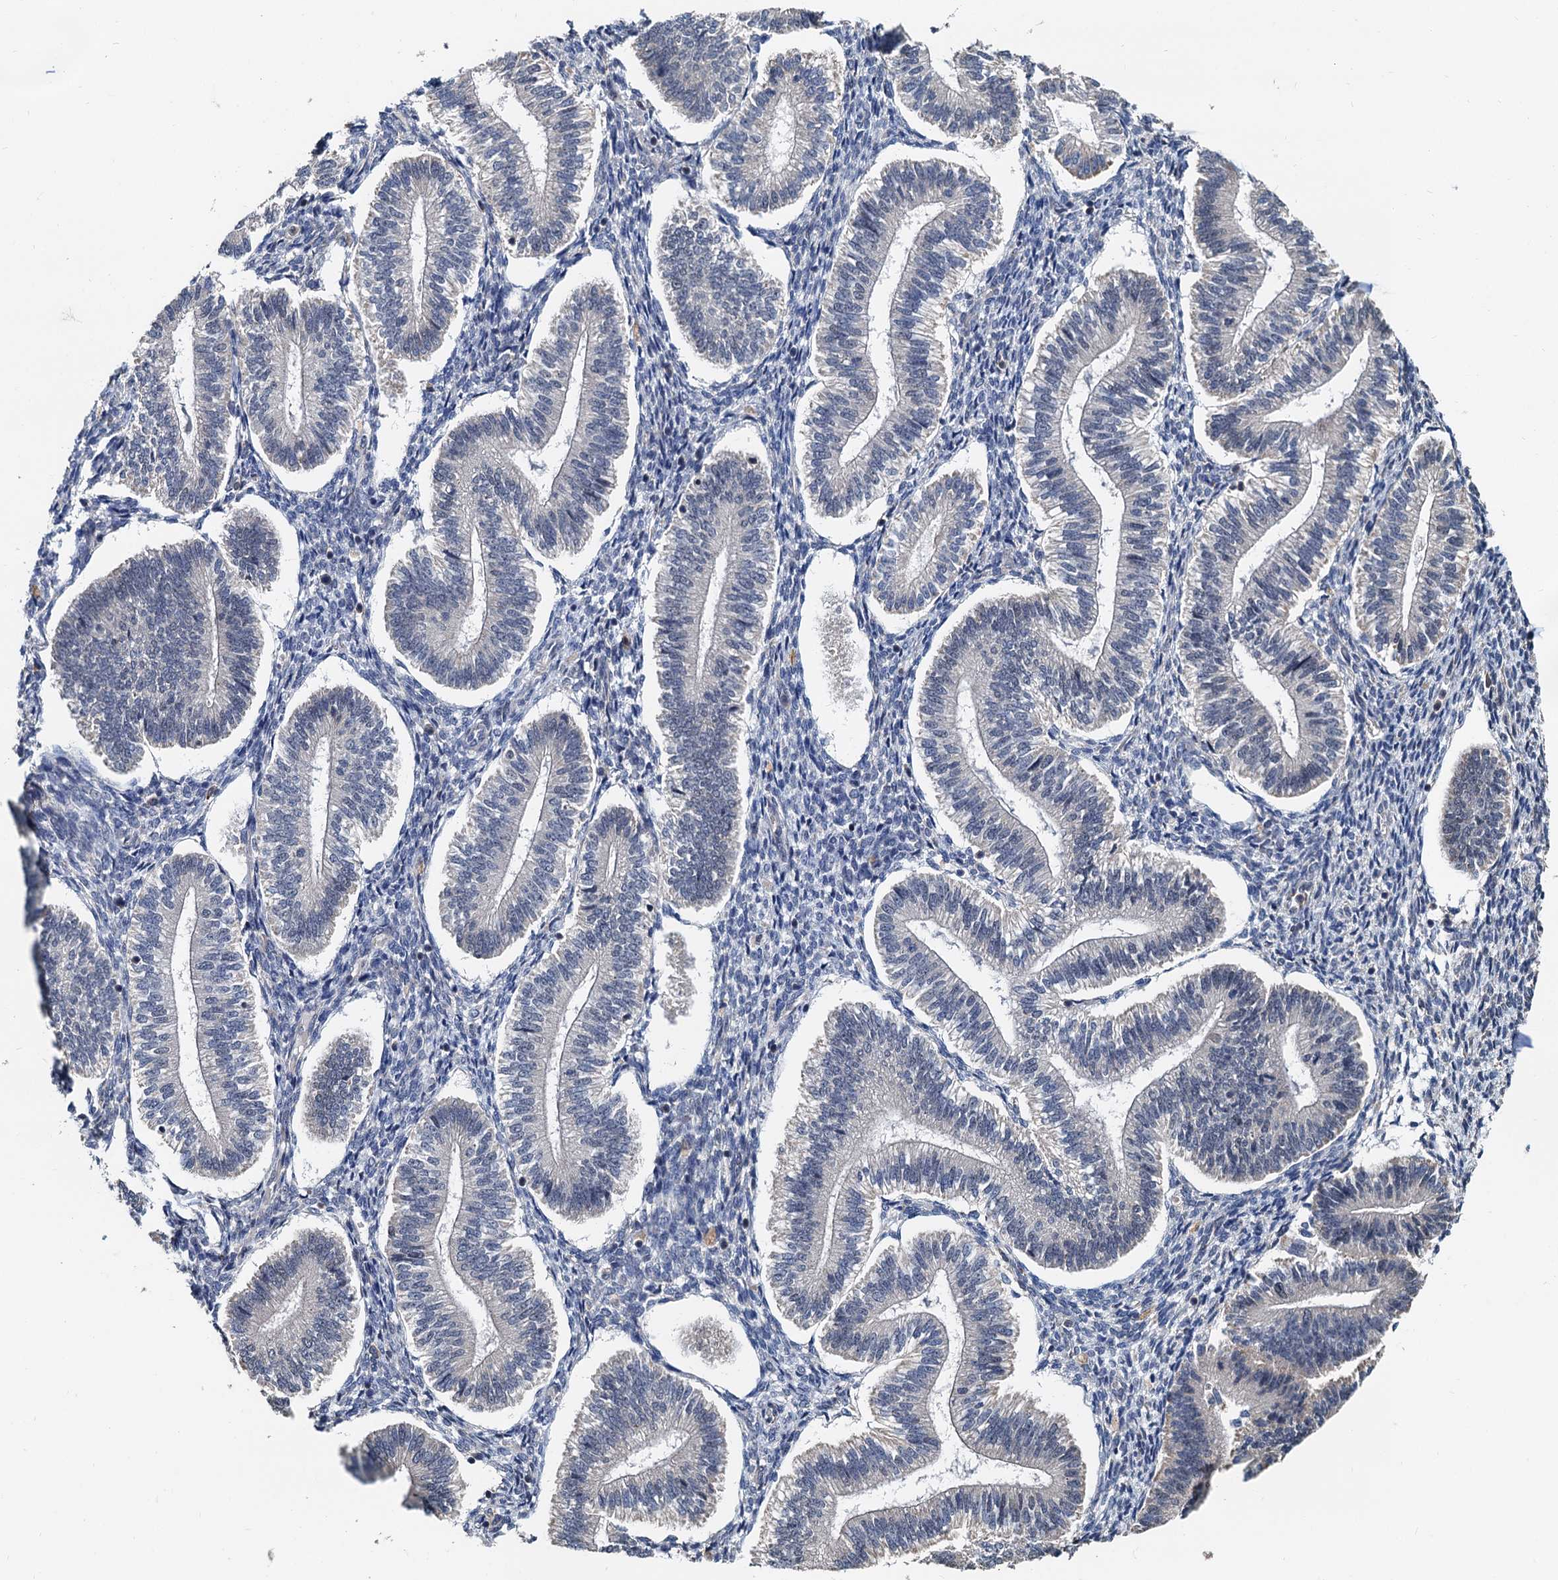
{"staining": {"intensity": "weak", "quantity": "<25%", "location": "cytoplasmic/membranous"}, "tissue": "endometrium", "cell_type": "Cells in endometrial stroma", "image_type": "normal", "snomed": [{"axis": "morphology", "description": "Normal tissue, NOS"}, {"axis": "topography", "description": "Endometrium"}], "caption": "Histopathology image shows no significant protein positivity in cells in endometrial stroma of benign endometrium. (DAB (3,3'-diaminobenzidine) immunohistochemistry visualized using brightfield microscopy, high magnification).", "gene": "MCMBP", "patient": {"sex": "female", "age": 25}}